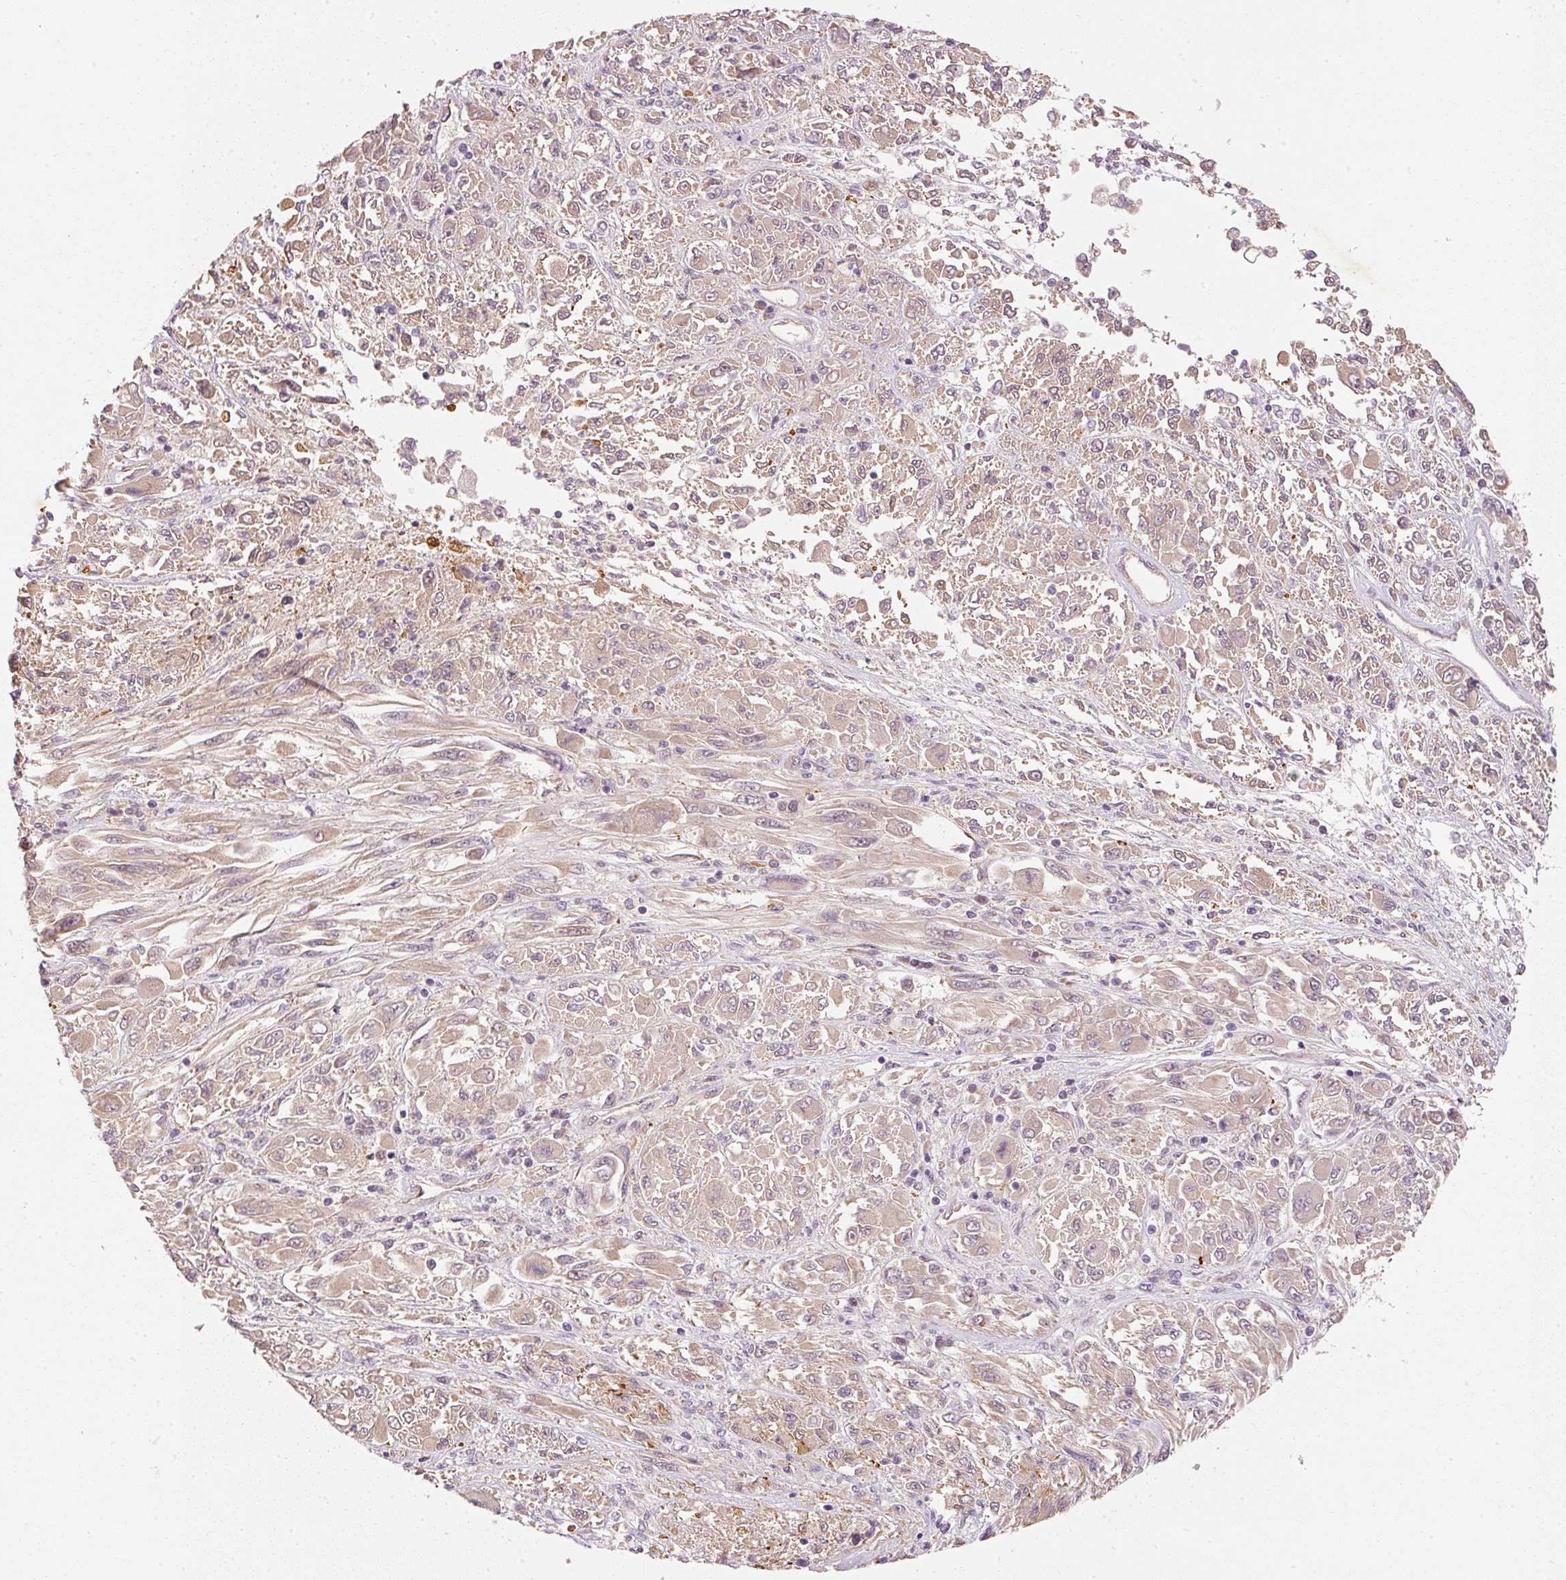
{"staining": {"intensity": "weak", "quantity": ">75%", "location": "cytoplasmic/membranous"}, "tissue": "melanoma", "cell_type": "Tumor cells", "image_type": "cancer", "snomed": [{"axis": "morphology", "description": "Malignant melanoma, NOS"}, {"axis": "topography", "description": "Skin"}], "caption": "Immunohistochemistry staining of malignant melanoma, which reveals low levels of weak cytoplasmic/membranous expression in about >75% of tumor cells indicating weak cytoplasmic/membranous protein staining. The staining was performed using DAB (brown) for protein detection and nuclei were counterstained in hematoxylin (blue).", "gene": "RGL2", "patient": {"sex": "female", "age": 91}}